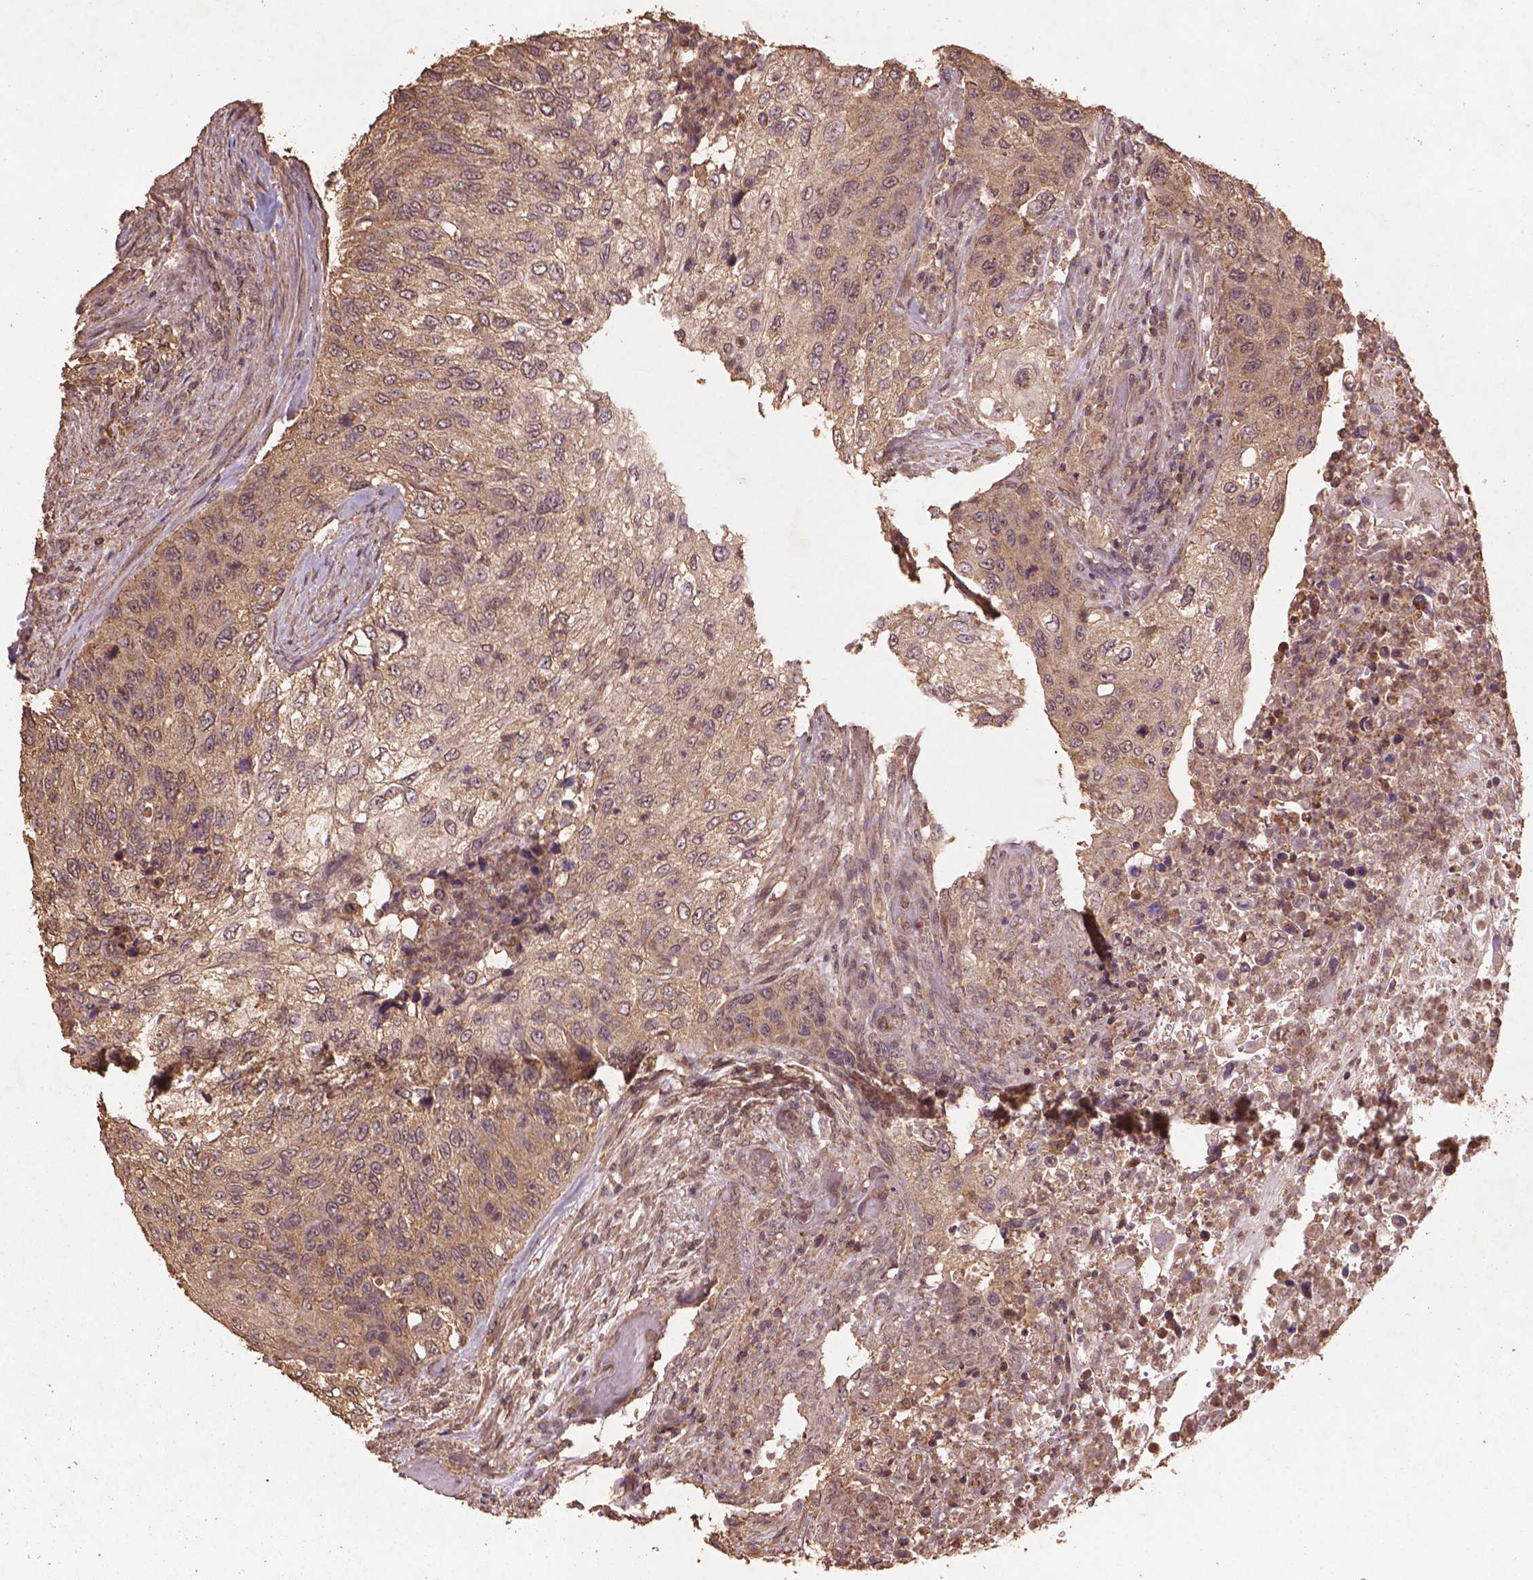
{"staining": {"intensity": "weak", "quantity": "25%-75%", "location": "cytoplasmic/membranous"}, "tissue": "urothelial cancer", "cell_type": "Tumor cells", "image_type": "cancer", "snomed": [{"axis": "morphology", "description": "Urothelial carcinoma, High grade"}, {"axis": "topography", "description": "Urinary bladder"}], "caption": "This is an image of IHC staining of high-grade urothelial carcinoma, which shows weak staining in the cytoplasmic/membranous of tumor cells.", "gene": "BABAM1", "patient": {"sex": "female", "age": 60}}